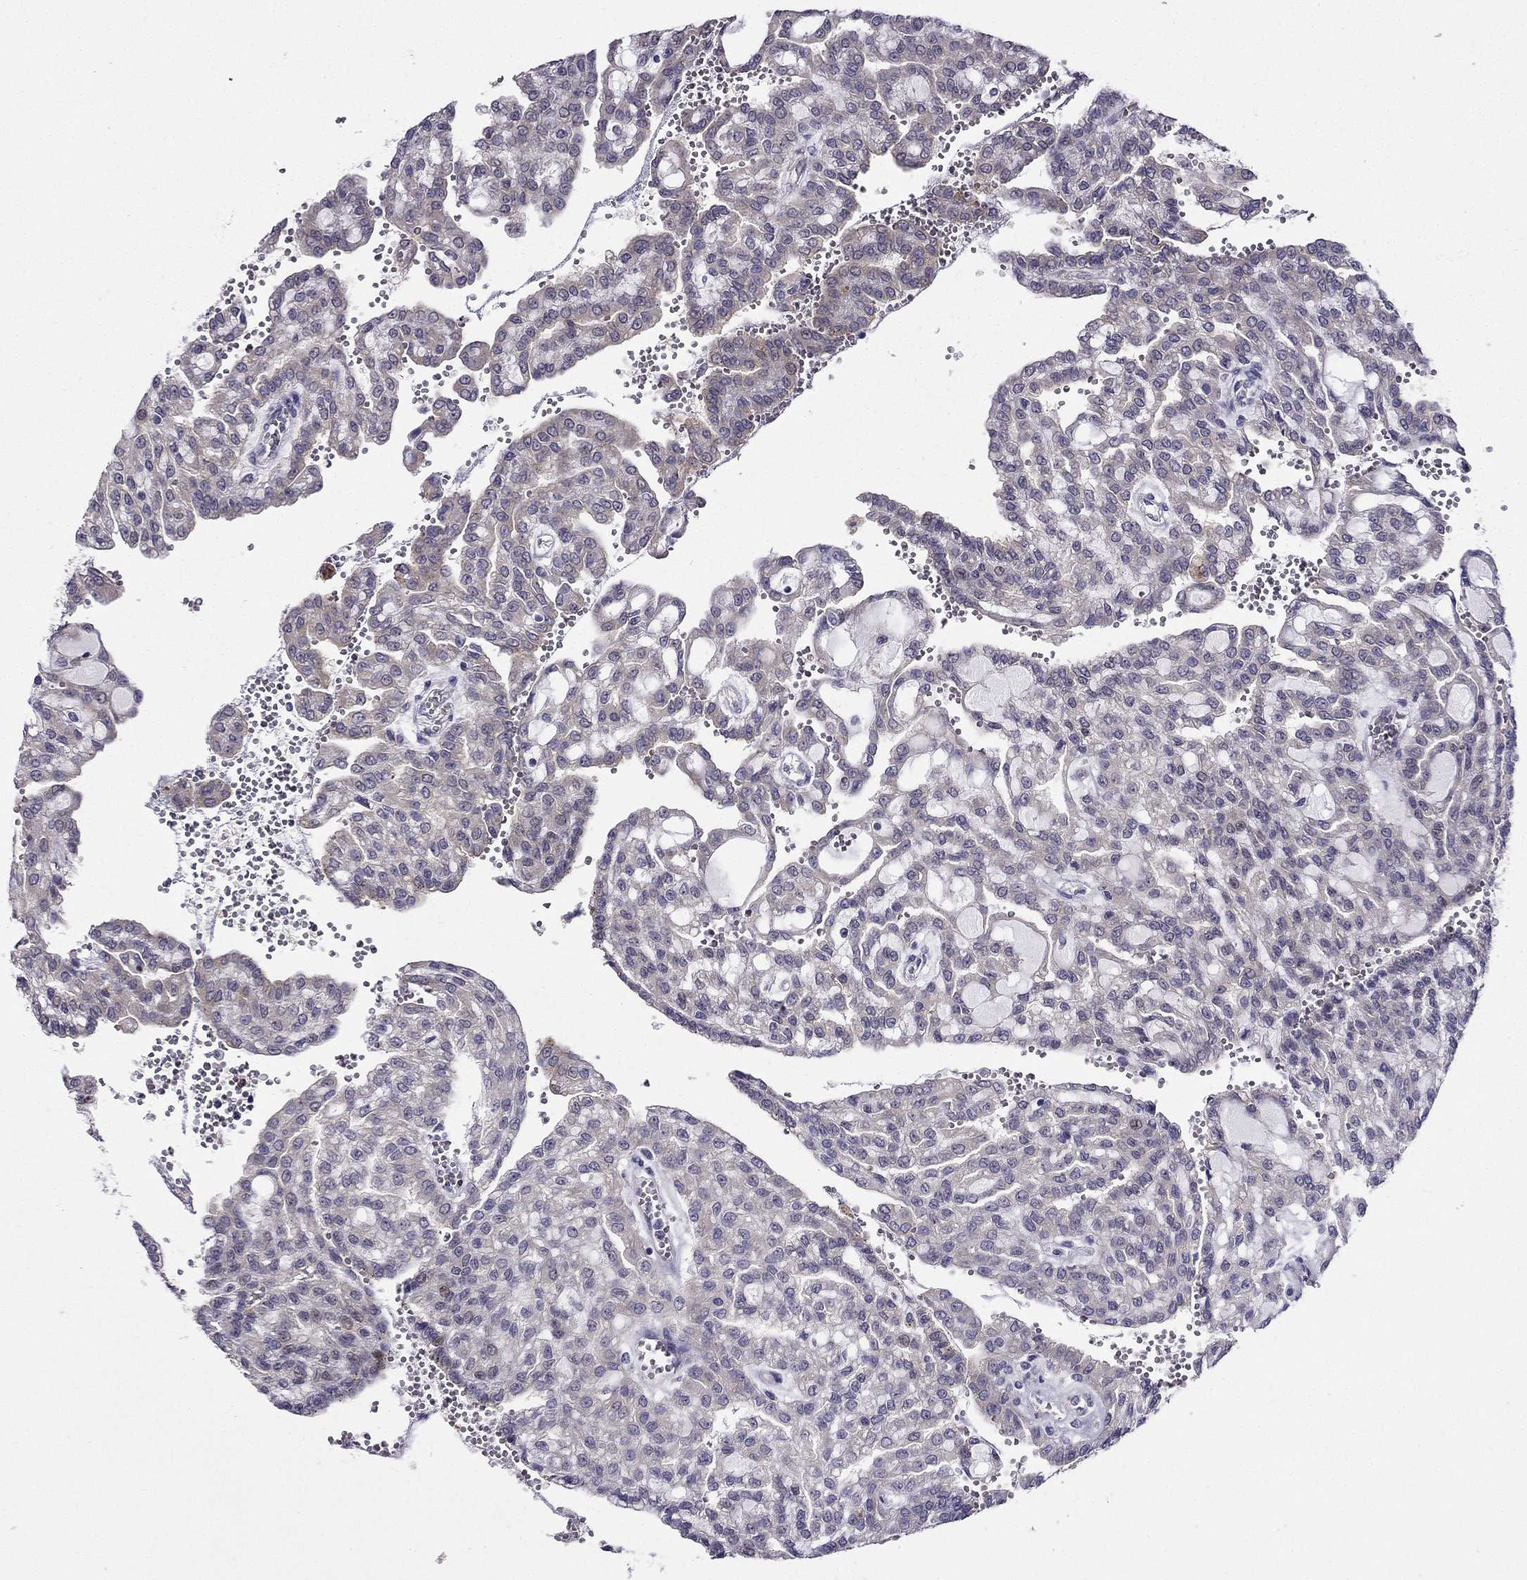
{"staining": {"intensity": "negative", "quantity": "none", "location": "none"}, "tissue": "renal cancer", "cell_type": "Tumor cells", "image_type": "cancer", "snomed": [{"axis": "morphology", "description": "Adenocarcinoma, NOS"}, {"axis": "topography", "description": "Kidney"}], "caption": "Tumor cells show no significant staining in adenocarcinoma (renal).", "gene": "ARHGEF28", "patient": {"sex": "male", "age": 63}}